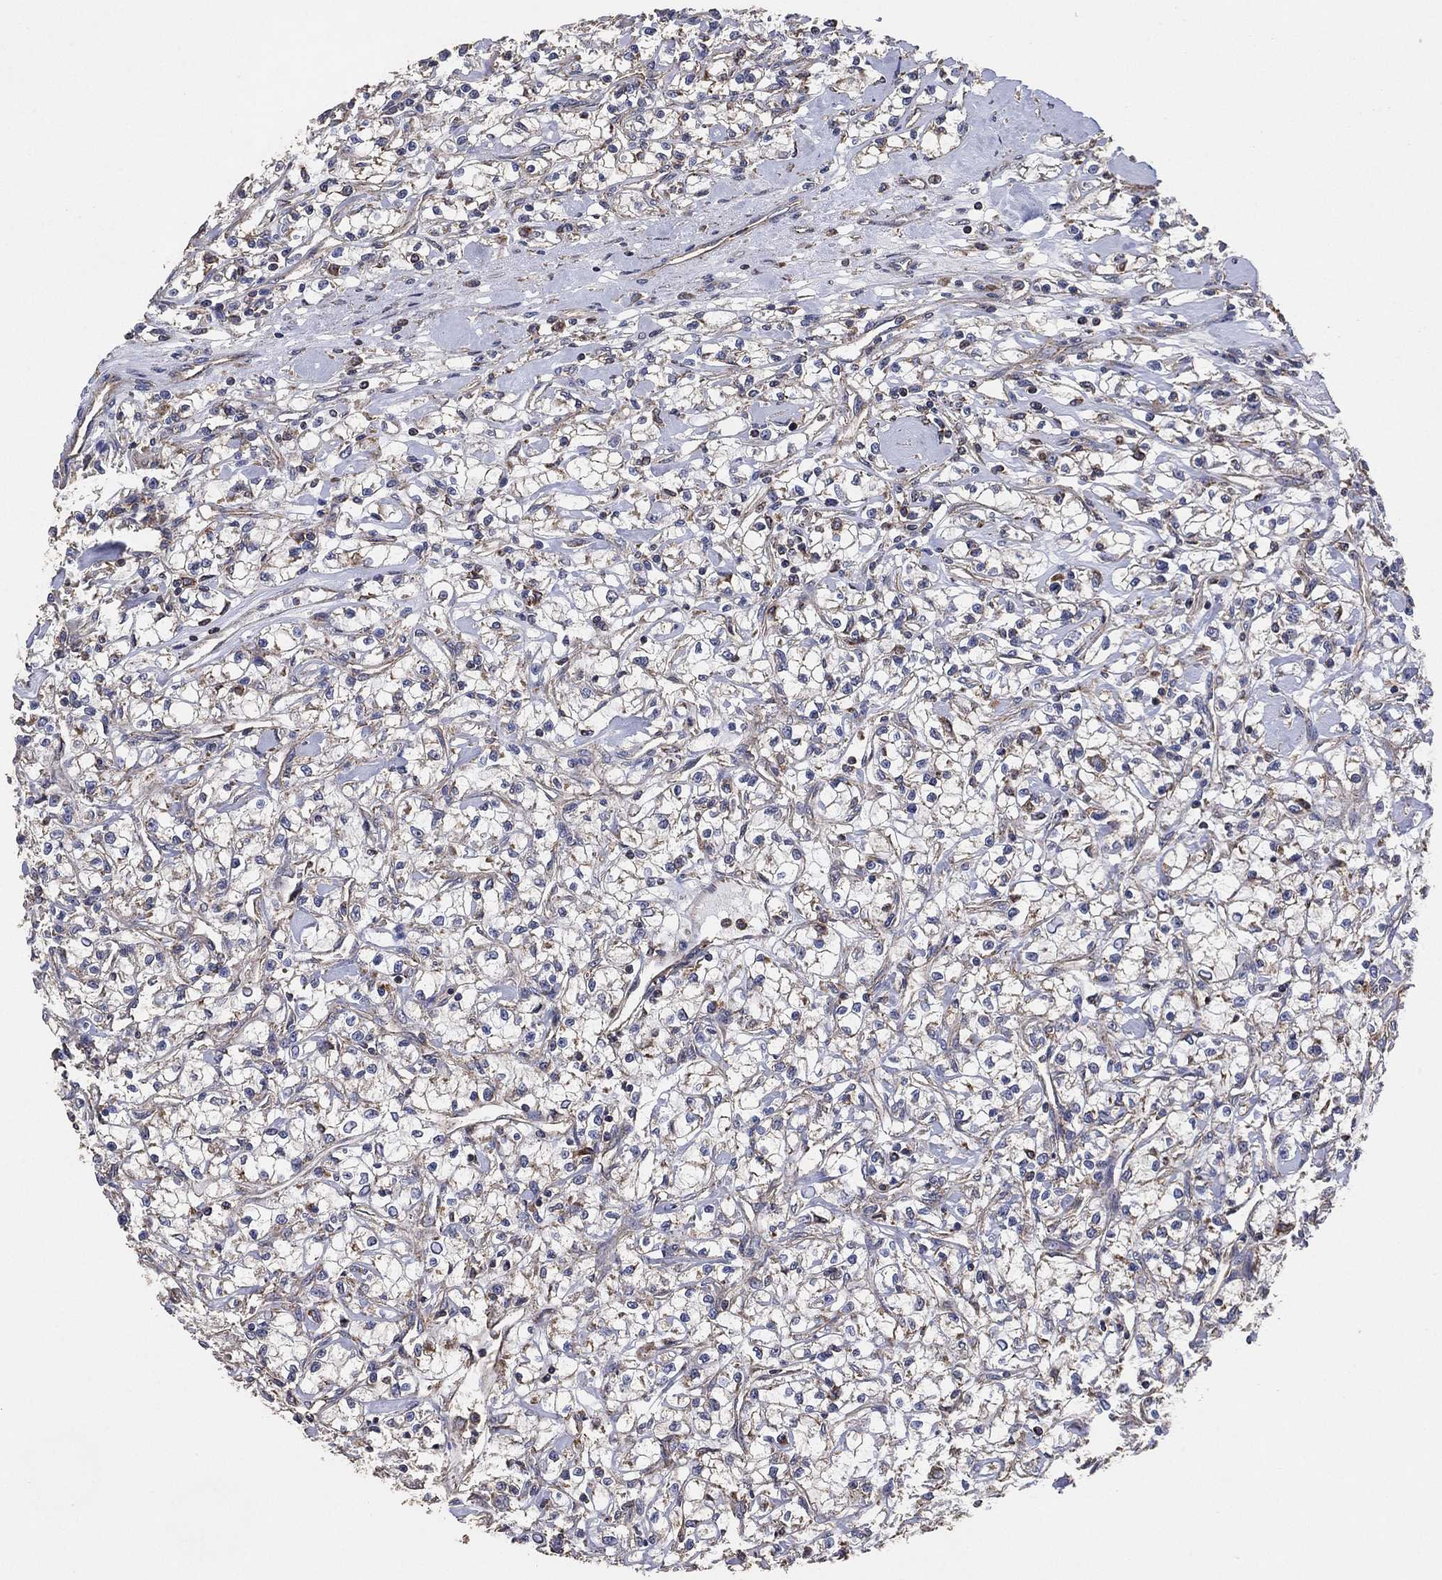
{"staining": {"intensity": "weak", "quantity": "<25%", "location": "cytoplasmic/membranous"}, "tissue": "renal cancer", "cell_type": "Tumor cells", "image_type": "cancer", "snomed": [{"axis": "morphology", "description": "Adenocarcinoma, NOS"}, {"axis": "topography", "description": "Kidney"}], "caption": "Renal cancer was stained to show a protein in brown. There is no significant expression in tumor cells.", "gene": "LIMD1", "patient": {"sex": "female", "age": 59}}